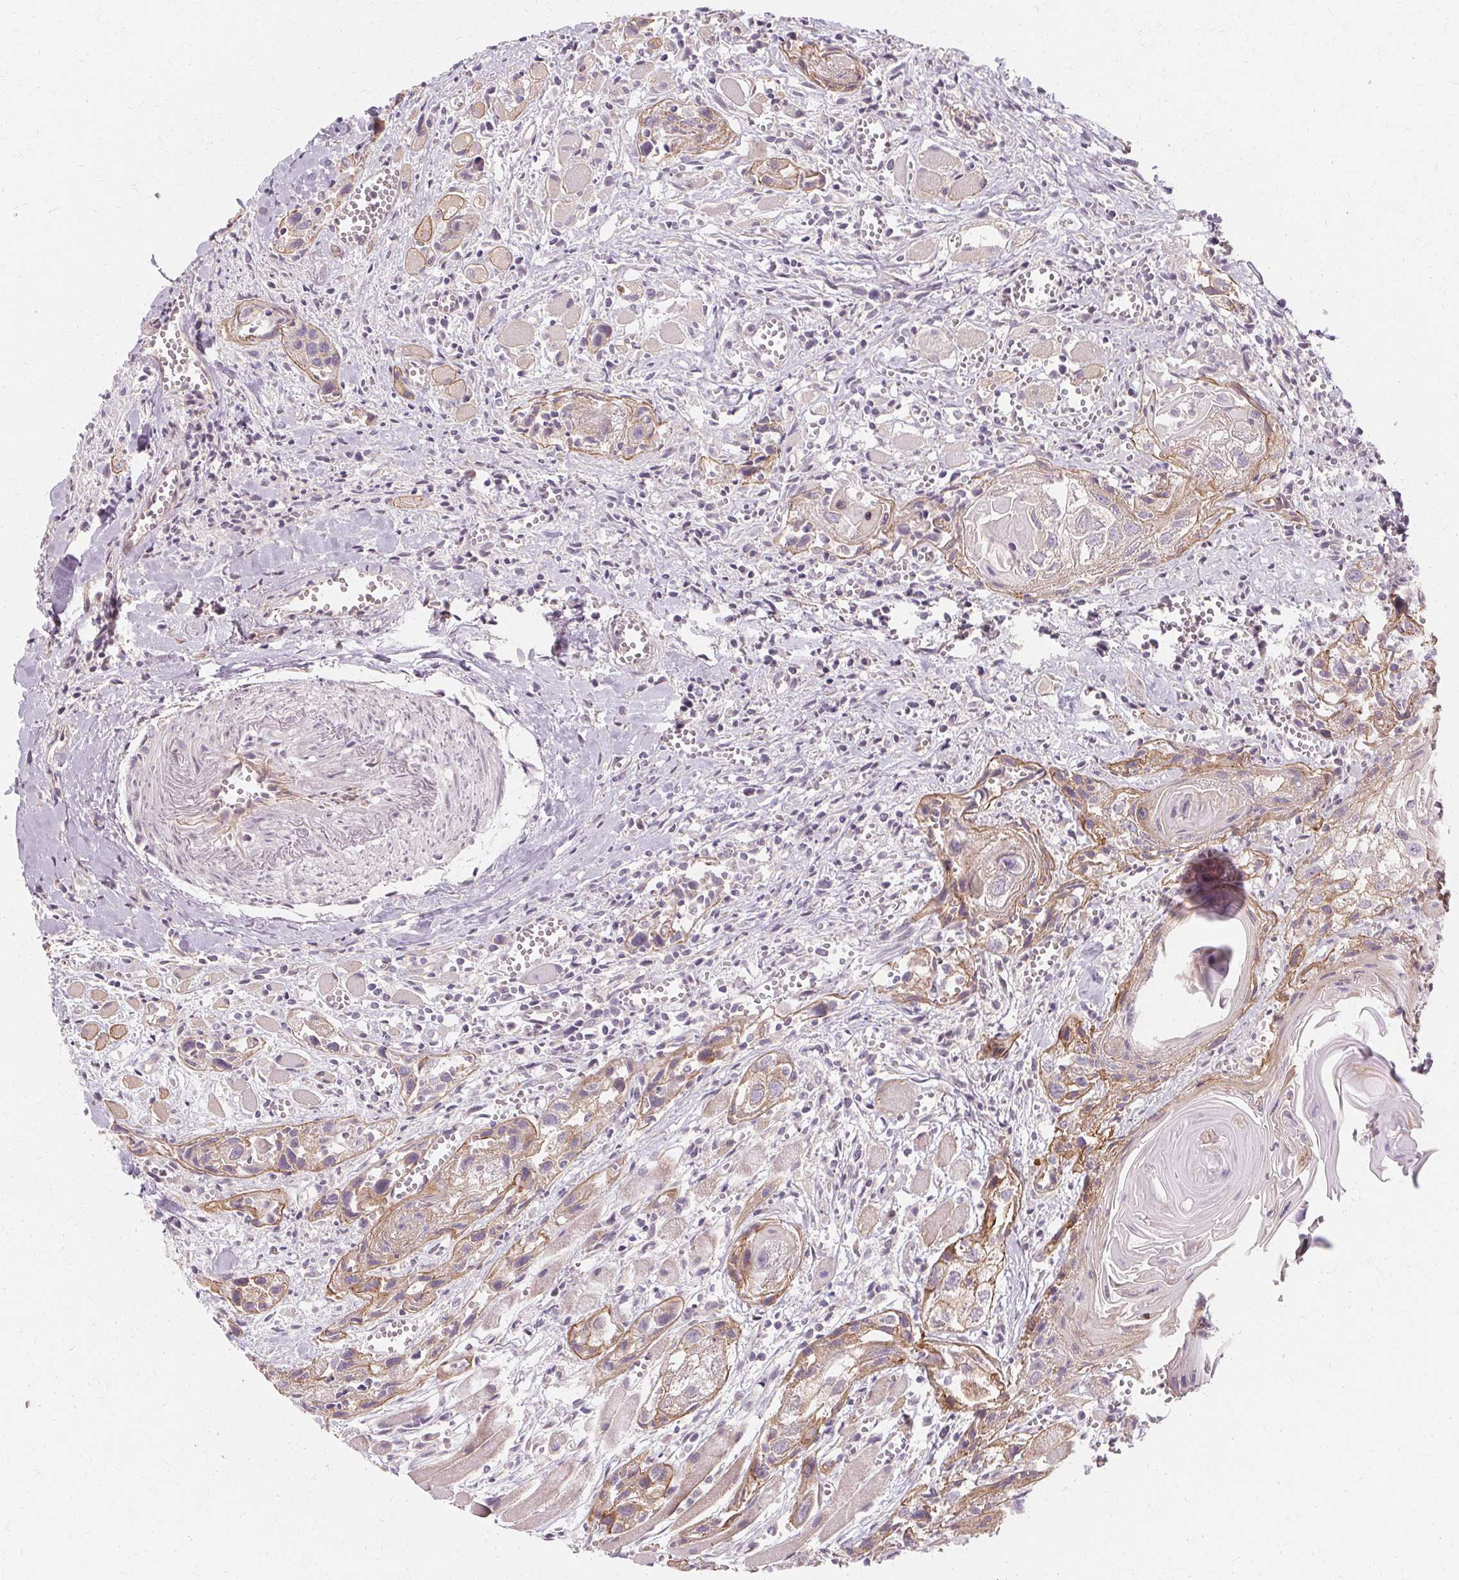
{"staining": {"intensity": "weak", "quantity": "<25%", "location": "cytoplasmic/membranous"}, "tissue": "head and neck cancer", "cell_type": "Tumor cells", "image_type": "cancer", "snomed": [{"axis": "morphology", "description": "Squamous cell carcinoma, NOS"}, {"axis": "topography", "description": "Head-Neck"}], "caption": "There is no significant expression in tumor cells of head and neck squamous cell carcinoma.", "gene": "USP8", "patient": {"sex": "female", "age": 80}}